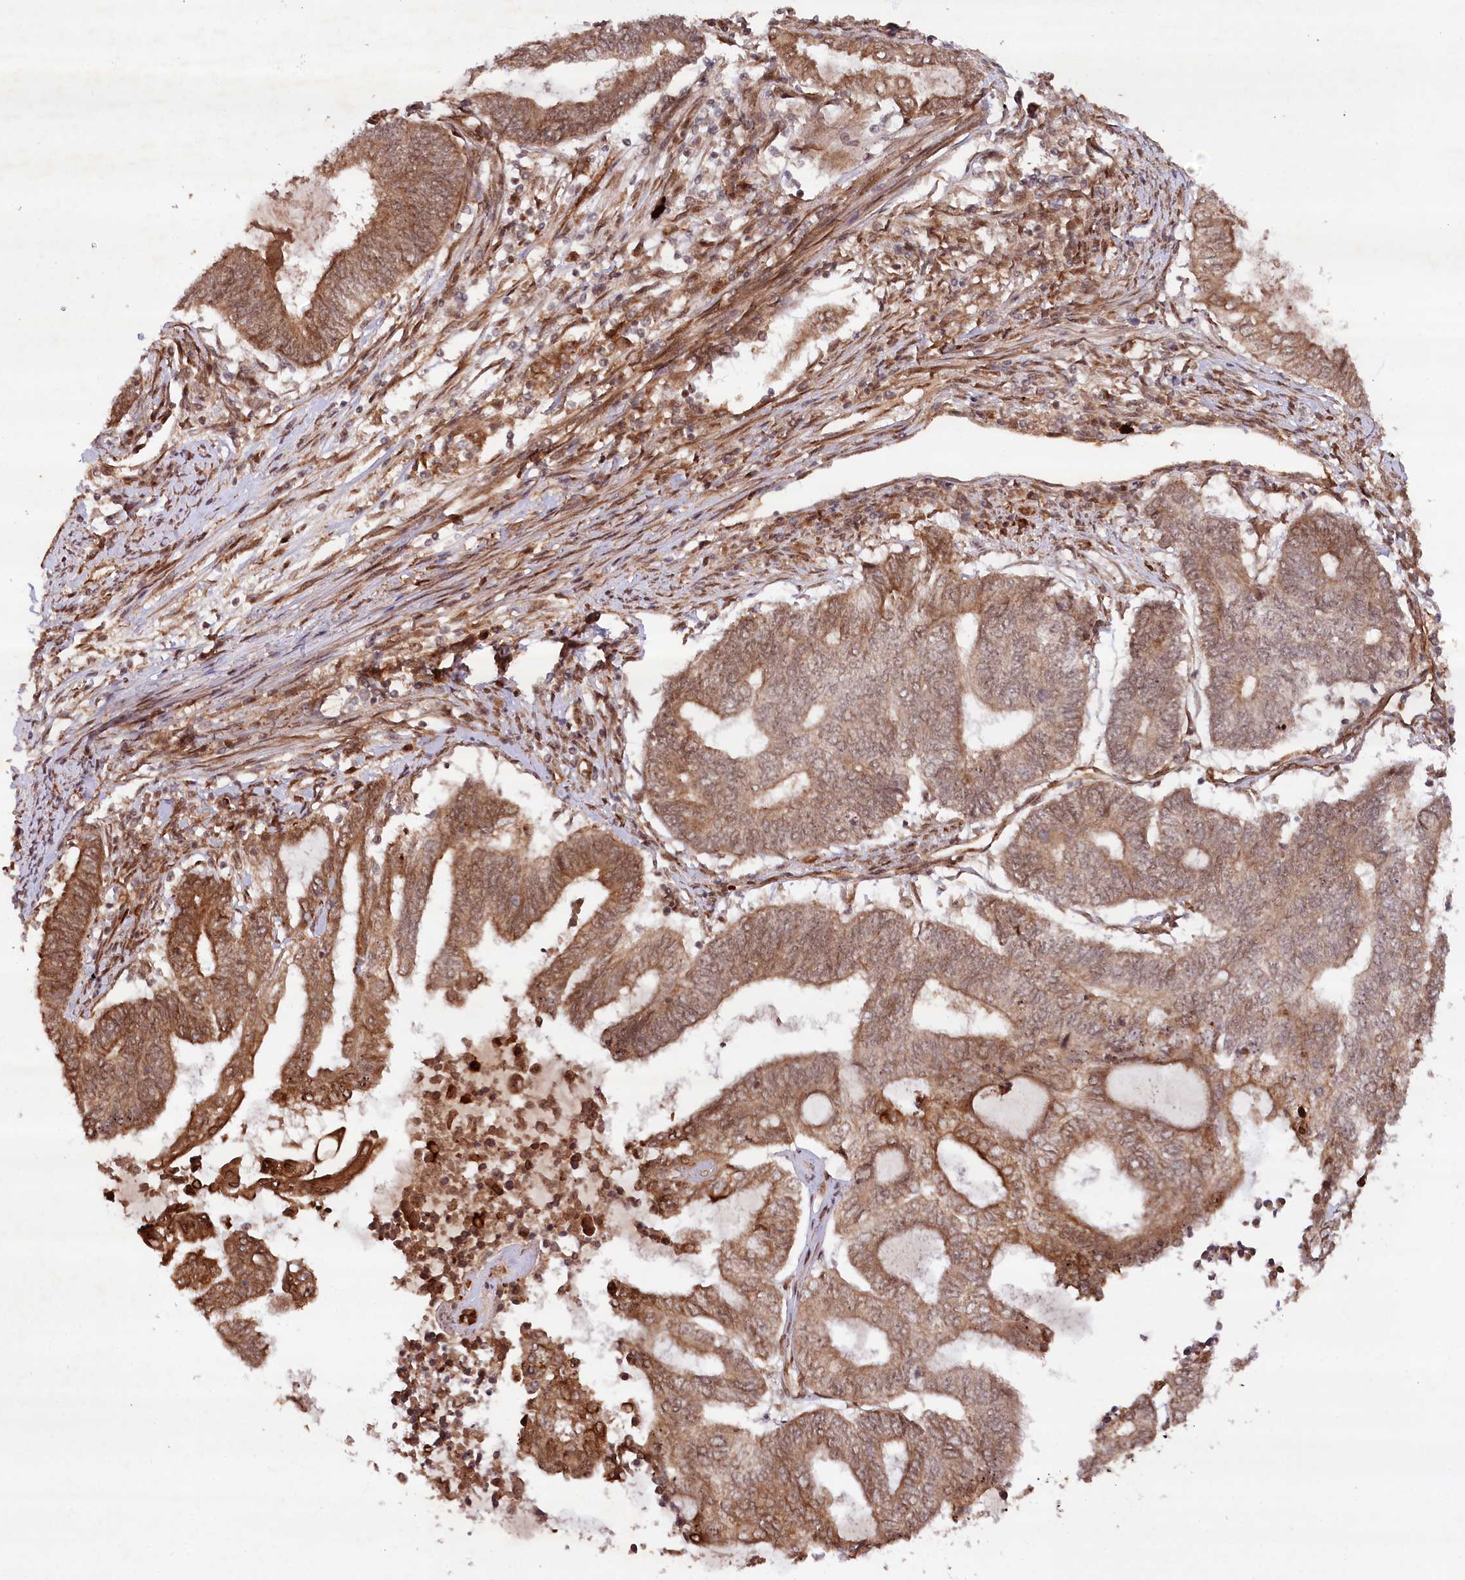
{"staining": {"intensity": "moderate", "quantity": ">75%", "location": "cytoplasmic/membranous,nuclear"}, "tissue": "endometrial cancer", "cell_type": "Tumor cells", "image_type": "cancer", "snomed": [{"axis": "morphology", "description": "Adenocarcinoma, NOS"}, {"axis": "topography", "description": "Uterus"}, {"axis": "topography", "description": "Endometrium"}], "caption": "Protein positivity by immunohistochemistry (IHC) demonstrates moderate cytoplasmic/membranous and nuclear positivity in approximately >75% of tumor cells in adenocarcinoma (endometrial). (DAB (3,3'-diaminobenzidine) IHC, brown staining for protein, blue staining for nuclei).", "gene": "ALKBH8", "patient": {"sex": "female", "age": 70}}